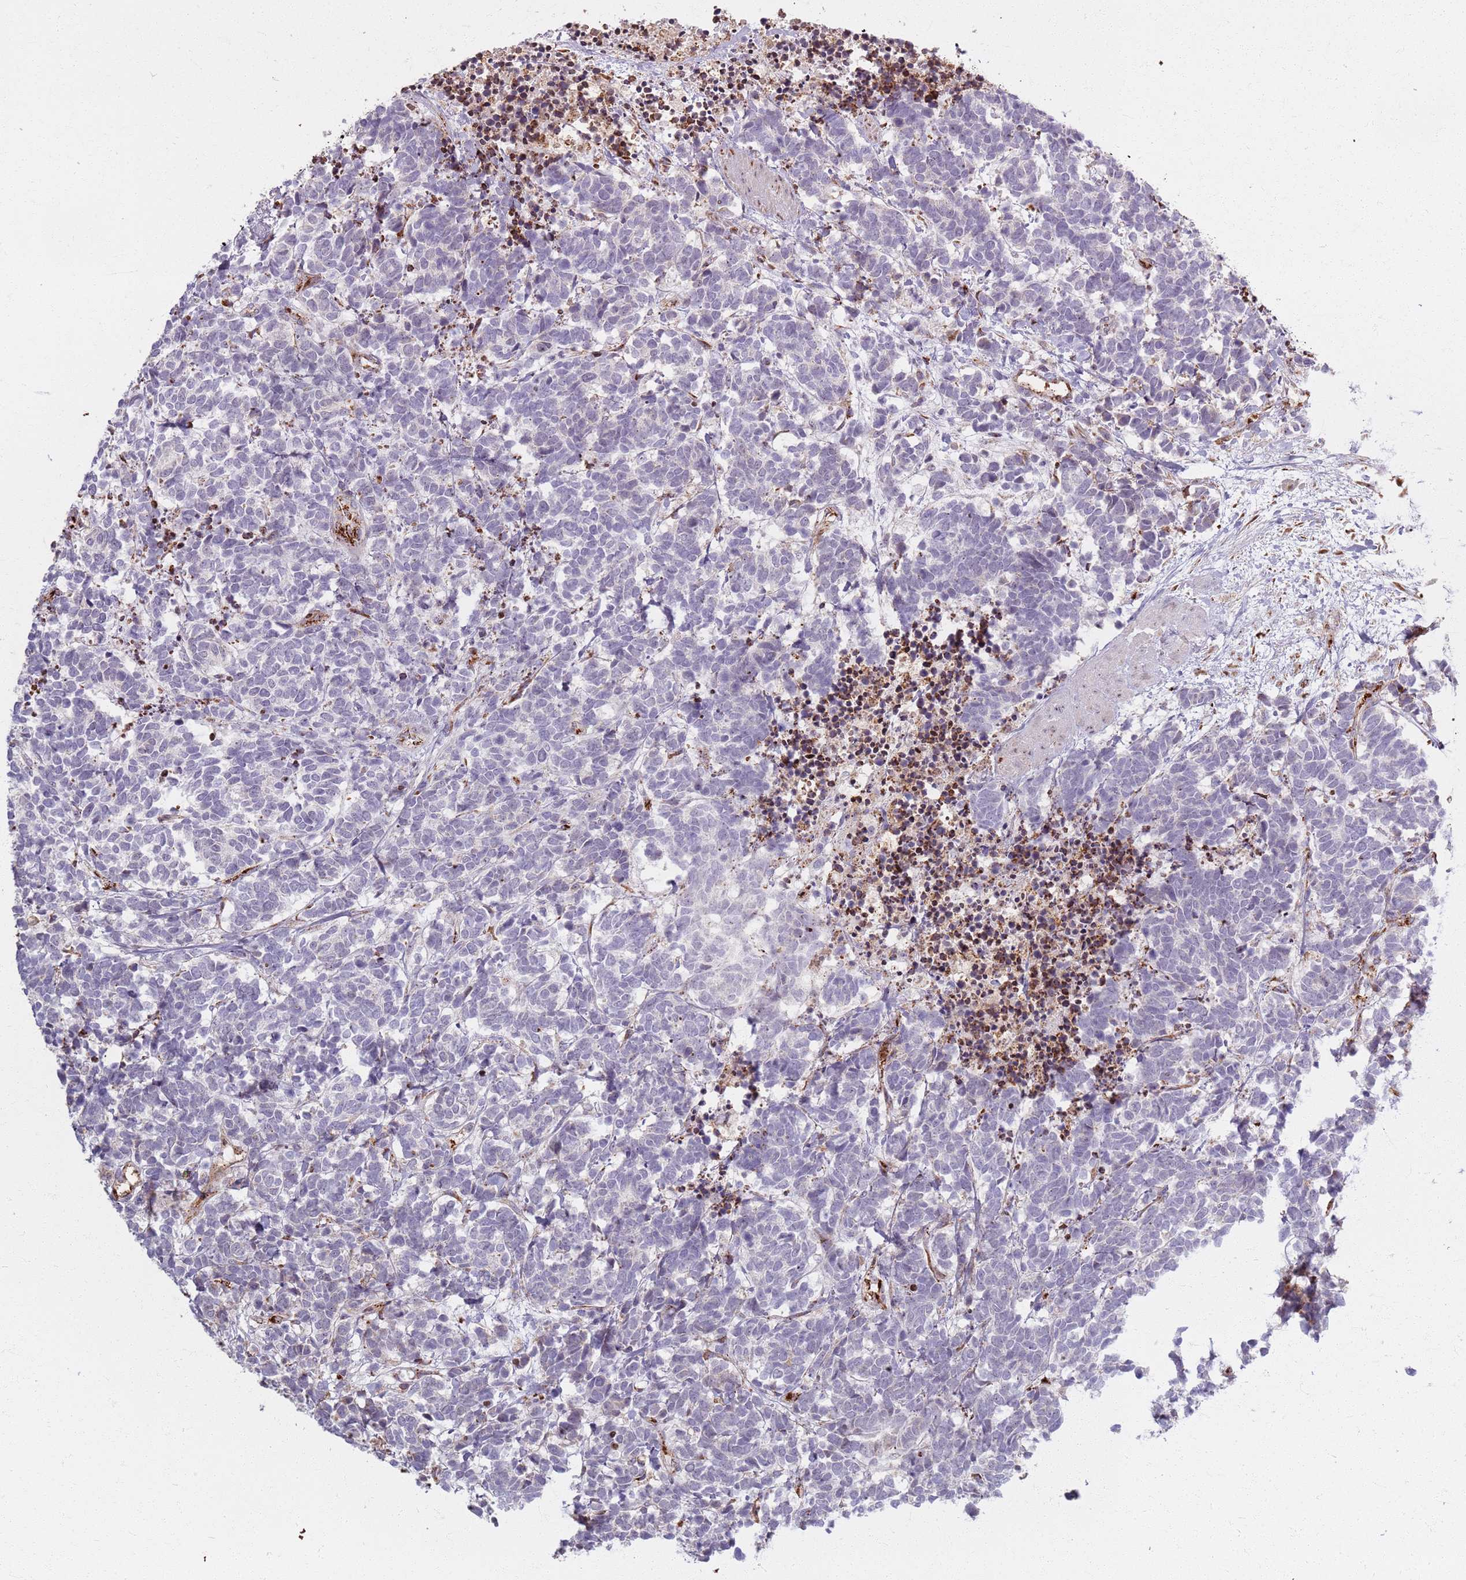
{"staining": {"intensity": "negative", "quantity": "none", "location": "none"}, "tissue": "carcinoid", "cell_type": "Tumor cells", "image_type": "cancer", "snomed": [{"axis": "morphology", "description": "Carcinoma, NOS"}, {"axis": "morphology", "description": "Carcinoid, malignant, NOS"}, {"axis": "topography", "description": "Prostate"}], "caption": "Carcinoma was stained to show a protein in brown. There is no significant expression in tumor cells. Brightfield microscopy of immunohistochemistry stained with DAB (3,3'-diaminobenzidine) (brown) and hematoxylin (blue), captured at high magnification.", "gene": "KRI1", "patient": {"sex": "male", "age": 57}}